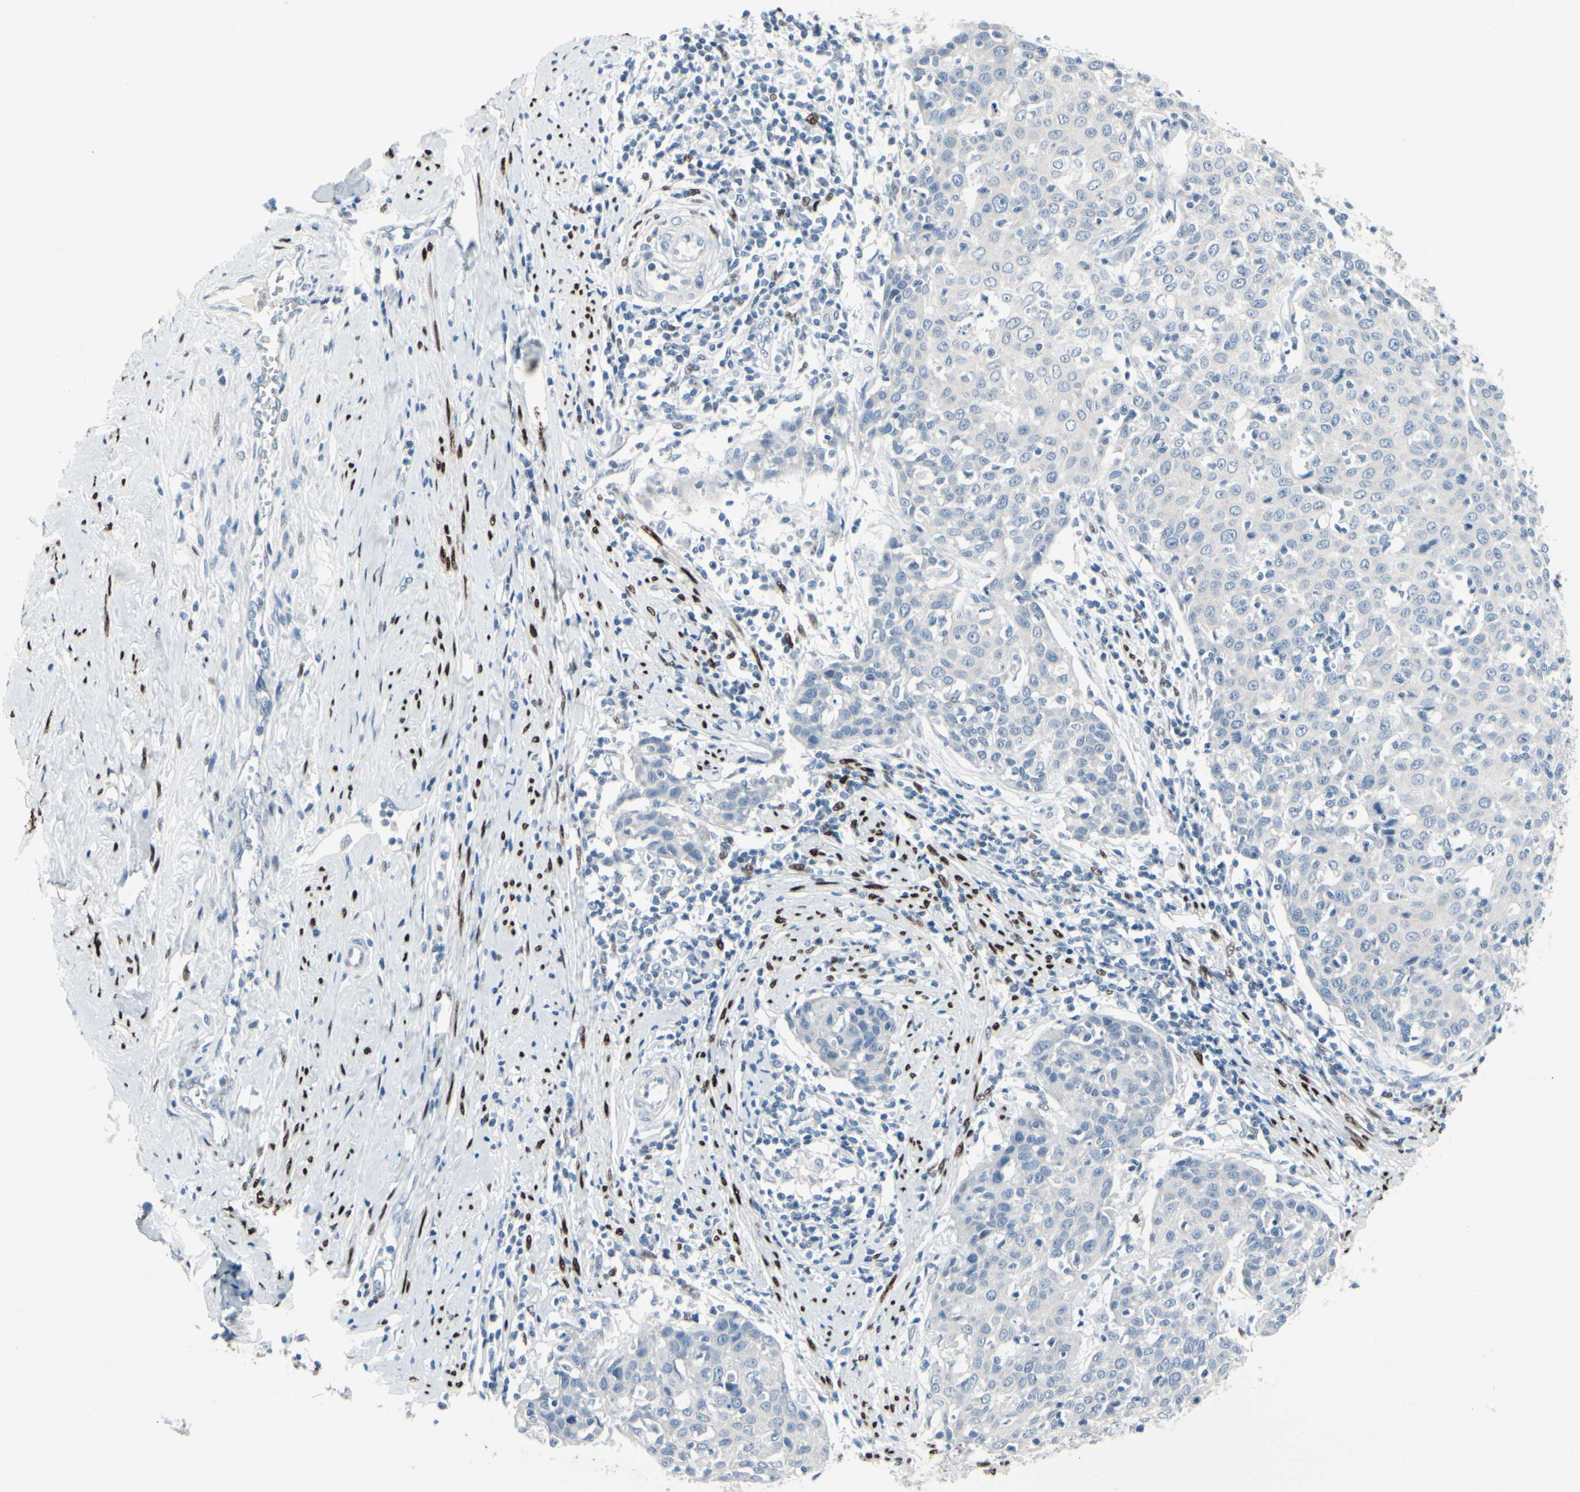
{"staining": {"intensity": "negative", "quantity": "none", "location": "none"}, "tissue": "cervical cancer", "cell_type": "Tumor cells", "image_type": "cancer", "snomed": [{"axis": "morphology", "description": "Squamous cell carcinoma, NOS"}, {"axis": "topography", "description": "Cervix"}], "caption": "DAB immunohistochemical staining of cervical cancer (squamous cell carcinoma) exhibits no significant staining in tumor cells.", "gene": "PGR", "patient": {"sex": "female", "age": 38}}